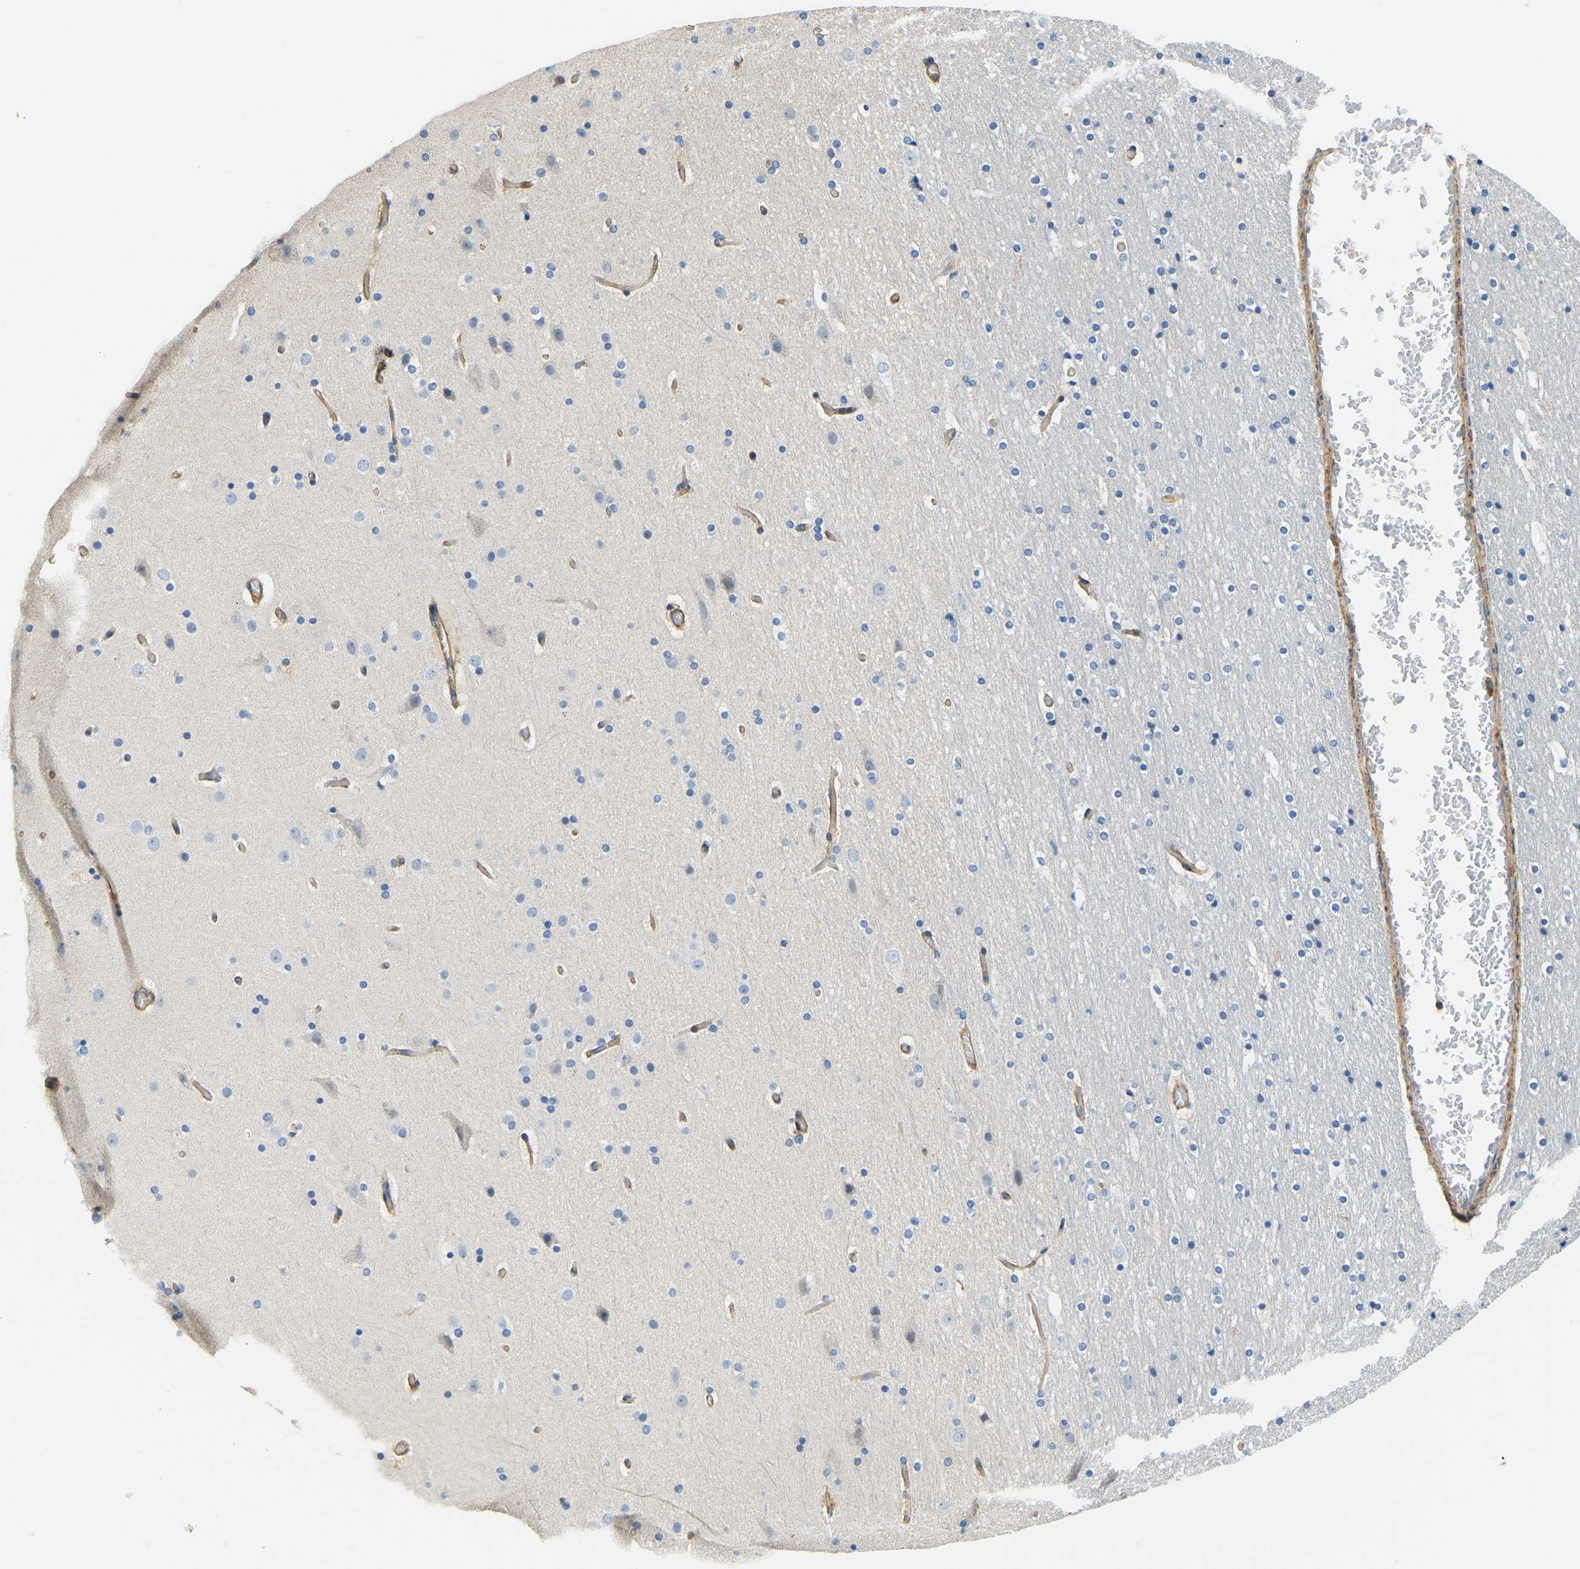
{"staining": {"intensity": "moderate", "quantity": "25%-75%", "location": "cytoplasmic/membranous"}, "tissue": "cerebral cortex", "cell_type": "Endothelial cells", "image_type": "normal", "snomed": [{"axis": "morphology", "description": "Normal tissue, NOS"}, {"axis": "topography", "description": "Cerebral cortex"}], "caption": "This is a micrograph of immunohistochemistry (IHC) staining of benign cerebral cortex, which shows moderate expression in the cytoplasmic/membranous of endothelial cells.", "gene": "AHNAK", "patient": {"sex": "male", "age": 57}}